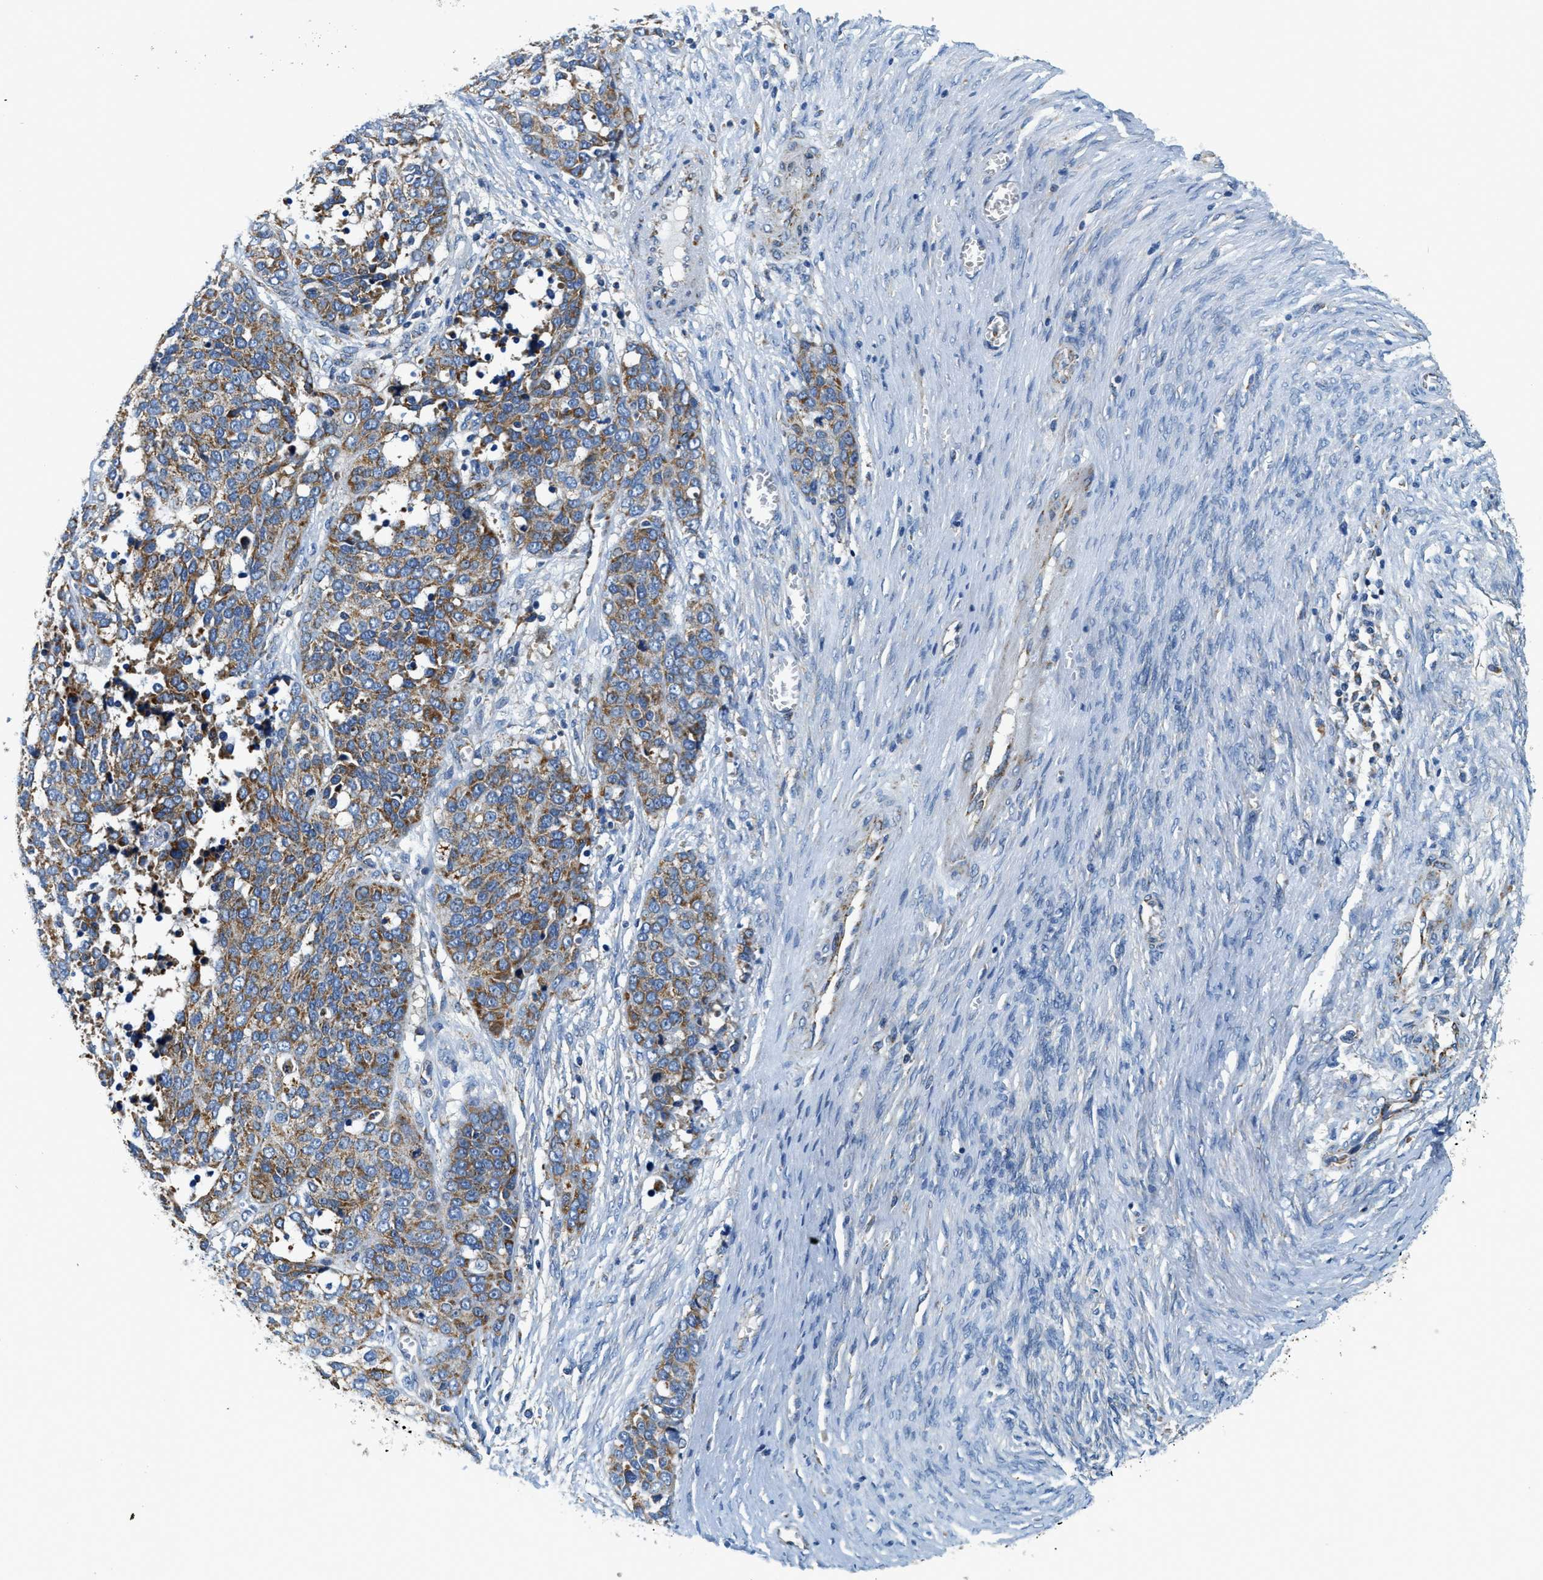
{"staining": {"intensity": "moderate", "quantity": ">75%", "location": "cytoplasmic/membranous"}, "tissue": "ovarian cancer", "cell_type": "Tumor cells", "image_type": "cancer", "snomed": [{"axis": "morphology", "description": "Cystadenocarcinoma, serous, NOS"}, {"axis": "topography", "description": "Ovary"}], "caption": "Human serous cystadenocarcinoma (ovarian) stained with a protein marker displays moderate staining in tumor cells.", "gene": "SAMD4B", "patient": {"sex": "female", "age": 44}}